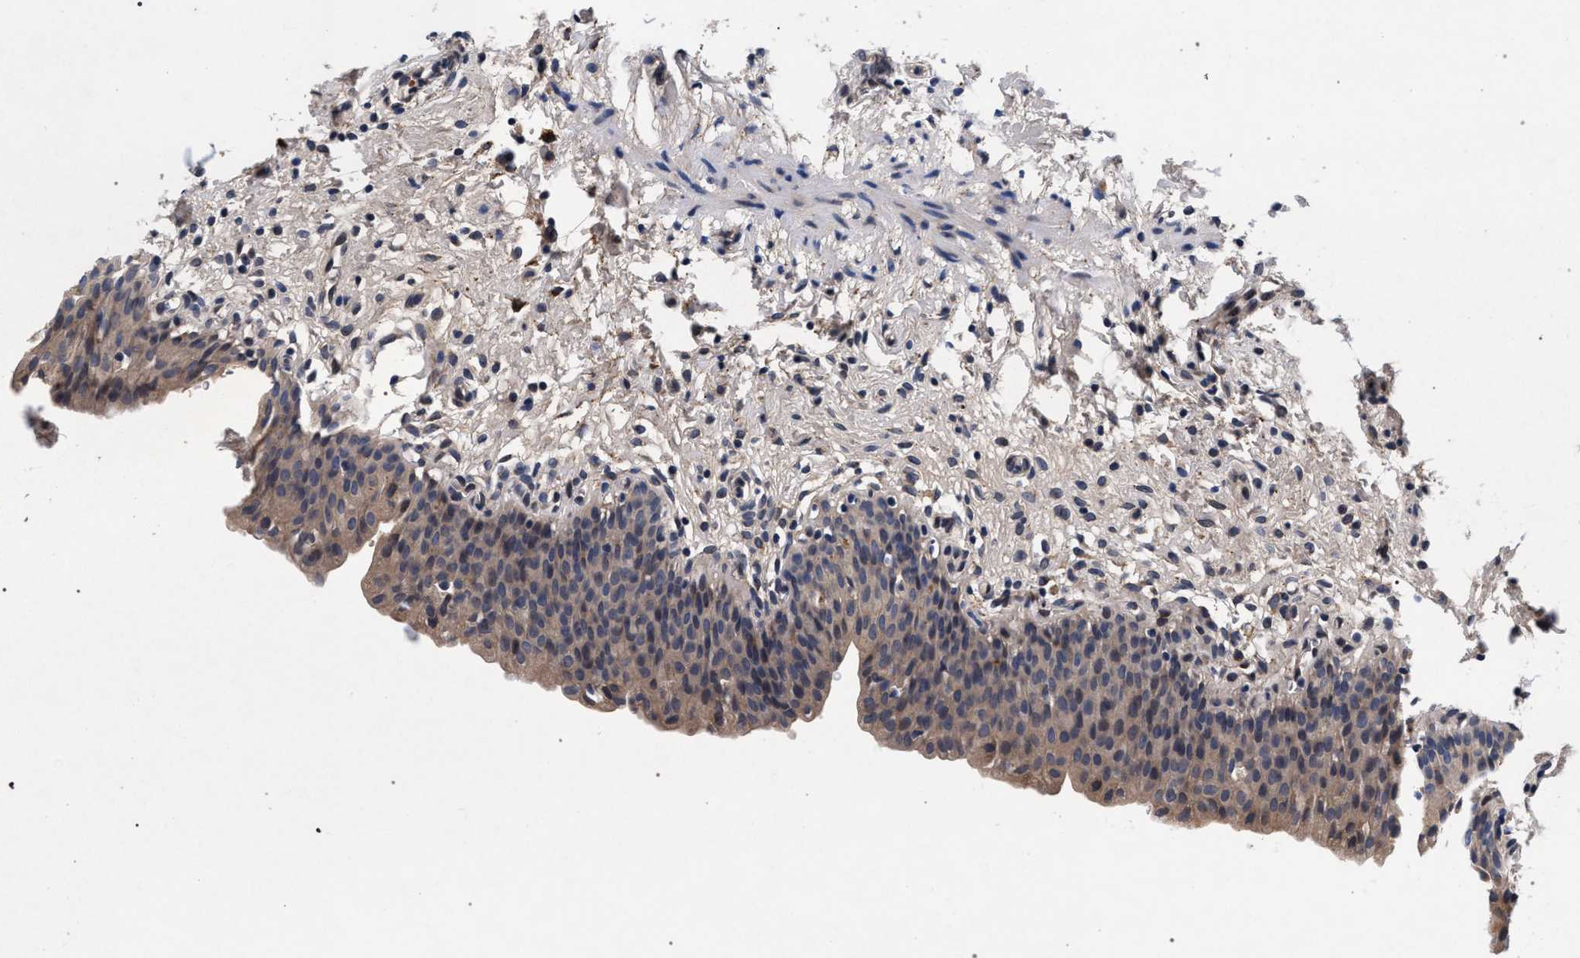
{"staining": {"intensity": "weak", "quantity": ">75%", "location": "cytoplasmic/membranous"}, "tissue": "urinary bladder", "cell_type": "Urothelial cells", "image_type": "normal", "snomed": [{"axis": "morphology", "description": "Normal tissue, NOS"}, {"axis": "topography", "description": "Urinary bladder"}], "caption": "Immunohistochemistry (IHC) of normal human urinary bladder demonstrates low levels of weak cytoplasmic/membranous expression in approximately >75% of urothelial cells. (IHC, brightfield microscopy, high magnification).", "gene": "NEK7", "patient": {"sex": "male", "age": 37}}